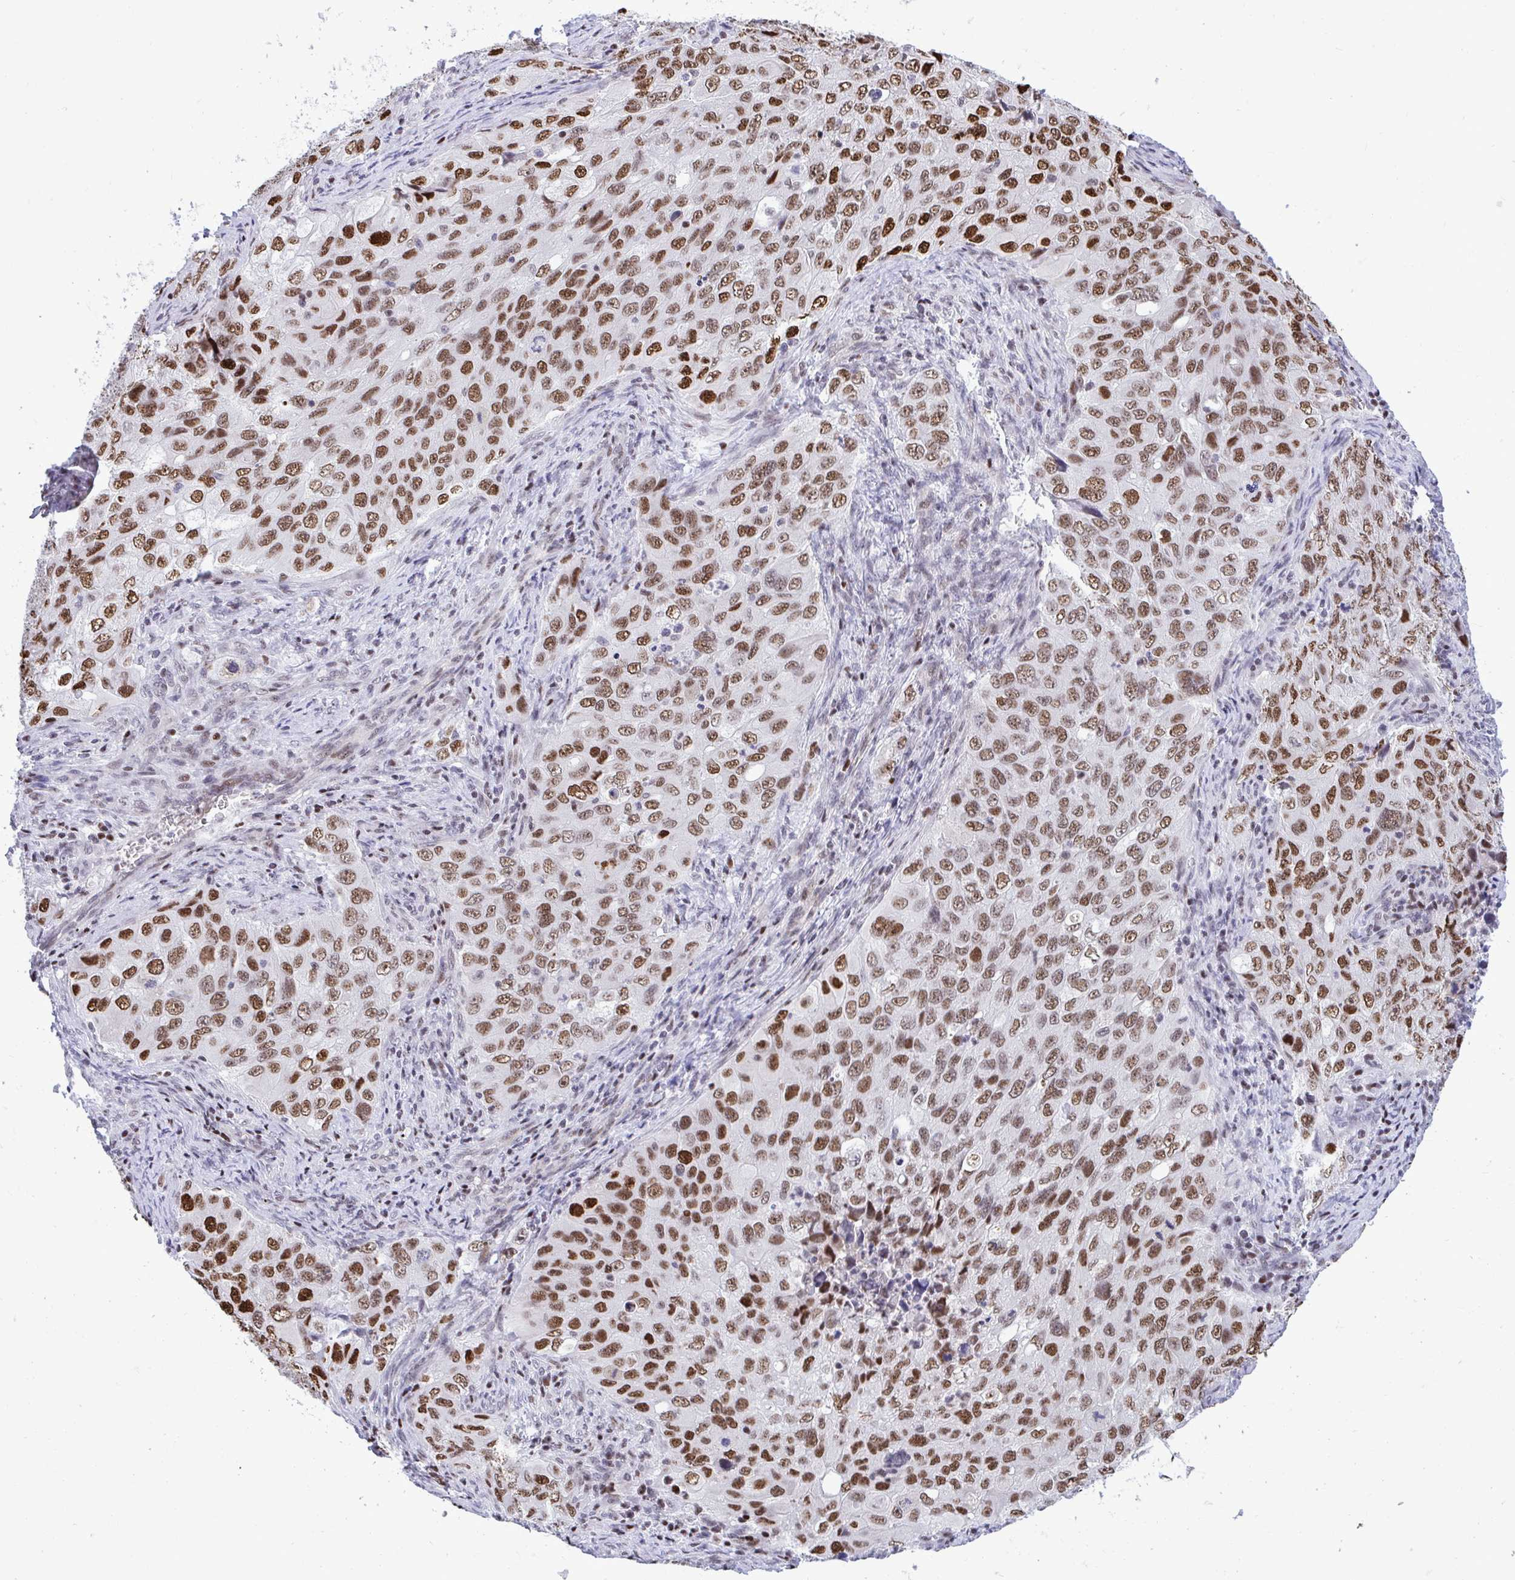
{"staining": {"intensity": "strong", "quantity": ">75%", "location": "nuclear"}, "tissue": "lung cancer", "cell_type": "Tumor cells", "image_type": "cancer", "snomed": [{"axis": "morphology", "description": "Adenocarcinoma, NOS"}, {"axis": "morphology", "description": "Adenocarcinoma, metastatic, NOS"}, {"axis": "topography", "description": "Lymph node"}, {"axis": "topography", "description": "Lung"}], "caption": "This is an image of immunohistochemistry (IHC) staining of metastatic adenocarcinoma (lung), which shows strong positivity in the nuclear of tumor cells.", "gene": "C14orf39", "patient": {"sex": "female", "age": 42}}